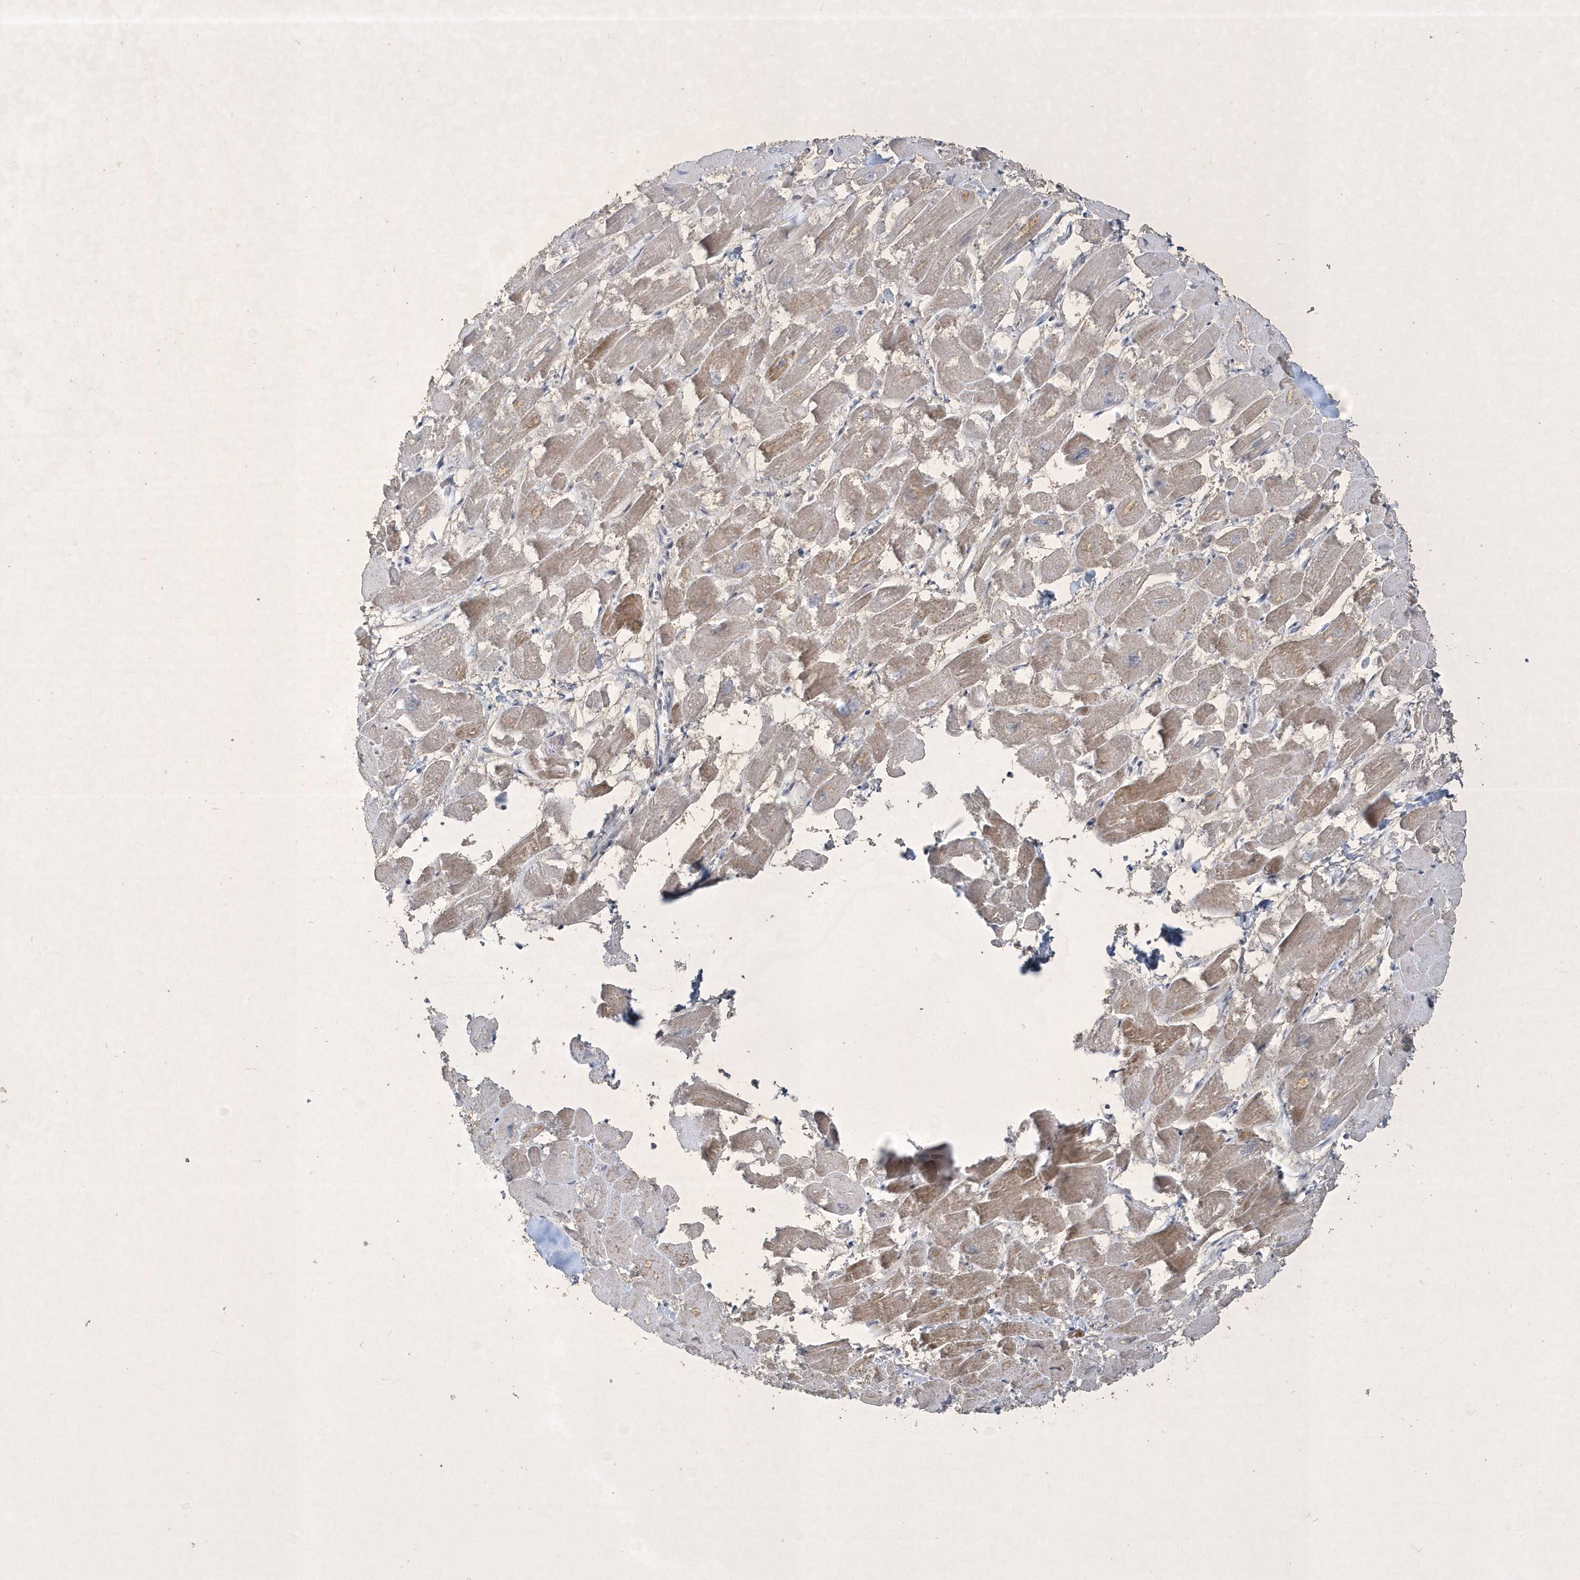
{"staining": {"intensity": "moderate", "quantity": ">75%", "location": "cytoplasmic/membranous"}, "tissue": "heart muscle", "cell_type": "Cardiomyocytes", "image_type": "normal", "snomed": [{"axis": "morphology", "description": "Normal tissue, NOS"}, {"axis": "topography", "description": "Heart"}], "caption": "A high-resolution micrograph shows immunohistochemistry staining of benign heart muscle, which exhibits moderate cytoplasmic/membranous positivity in about >75% of cardiomyocytes.", "gene": "ZBTB9", "patient": {"sex": "male", "age": 54}}